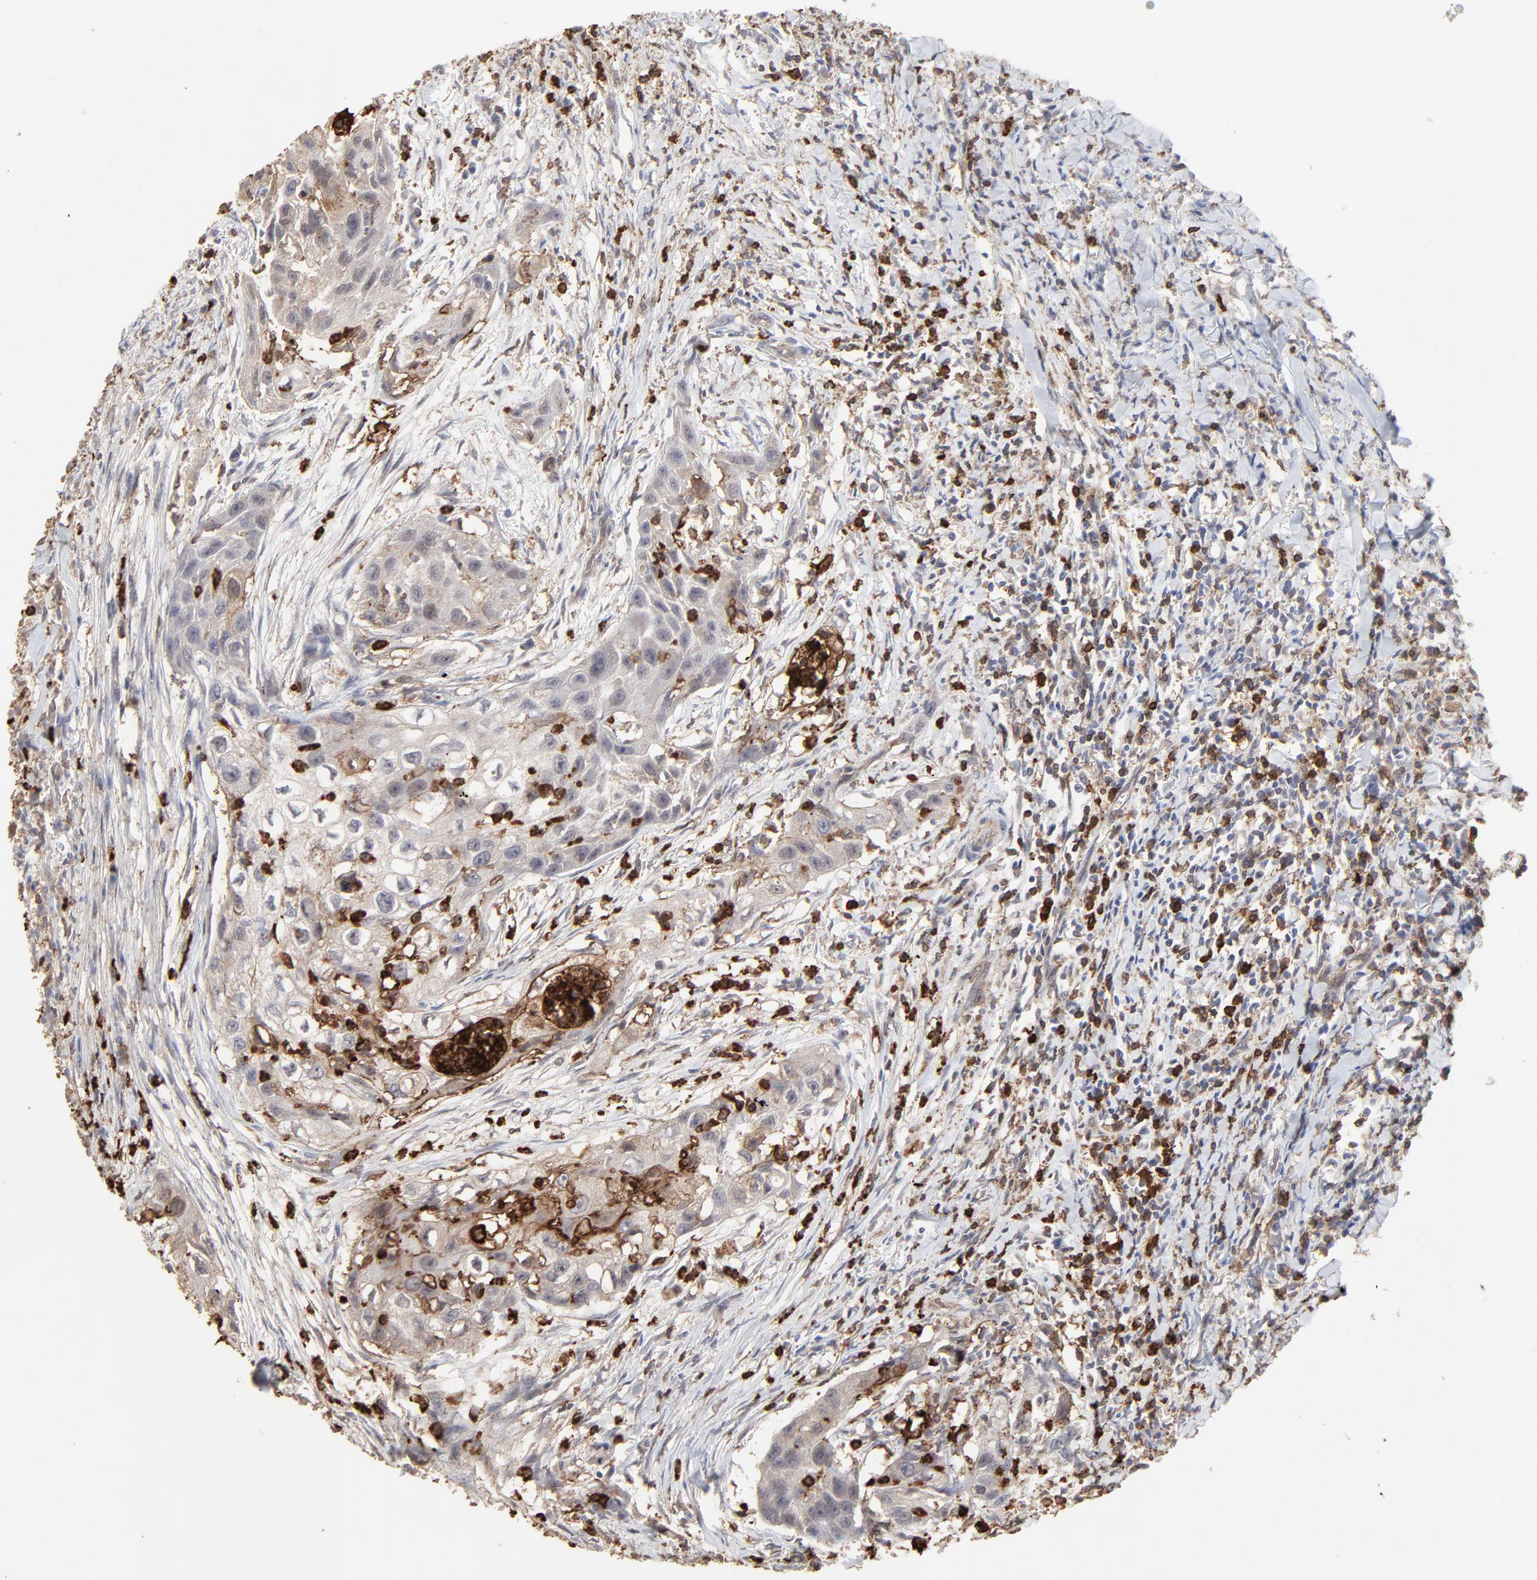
{"staining": {"intensity": "strong", "quantity": "<25%", "location": "cytoplasmic/membranous"}, "tissue": "head and neck cancer", "cell_type": "Tumor cells", "image_type": "cancer", "snomed": [{"axis": "morphology", "description": "Squamous cell carcinoma, NOS"}, {"axis": "topography", "description": "Head-Neck"}], "caption": "Protein analysis of head and neck squamous cell carcinoma tissue displays strong cytoplasmic/membranous expression in about <25% of tumor cells.", "gene": "SLC6A14", "patient": {"sex": "male", "age": 64}}